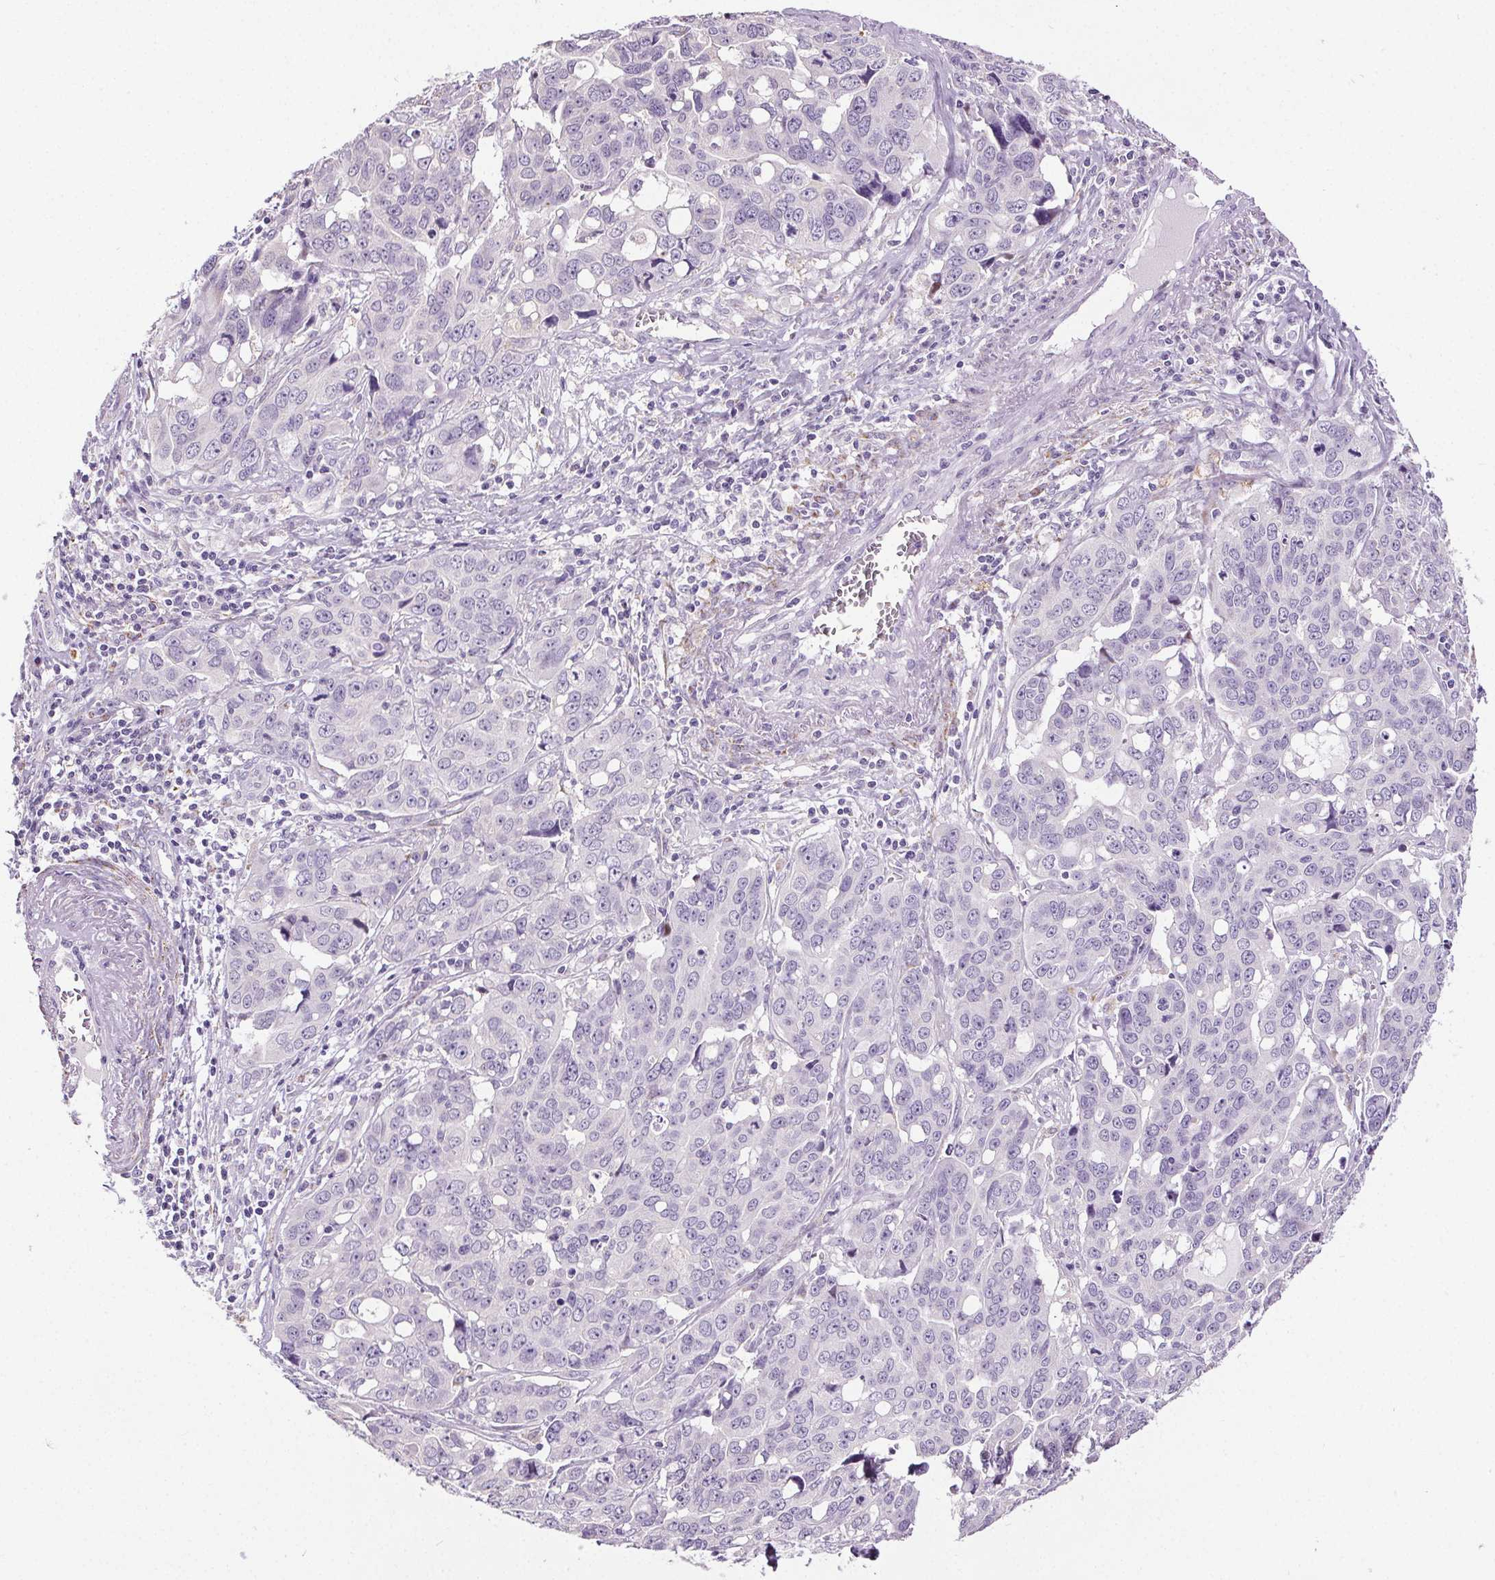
{"staining": {"intensity": "negative", "quantity": "none", "location": "none"}, "tissue": "ovarian cancer", "cell_type": "Tumor cells", "image_type": "cancer", "snomed": [{"axis": "morphology", "description": "Carcinoma, endometroid"}, {"axis": "topography", "description": "Ovary"}], "caption": "High magnification brightfield microscopy of ovarian cancer stained with DAB (brown) and counterstained with hematoxylin (blue): tumor cells show no significant expression.", "gene": "GPIHBP1", "patient": {"sex": "female", "age": 78}}